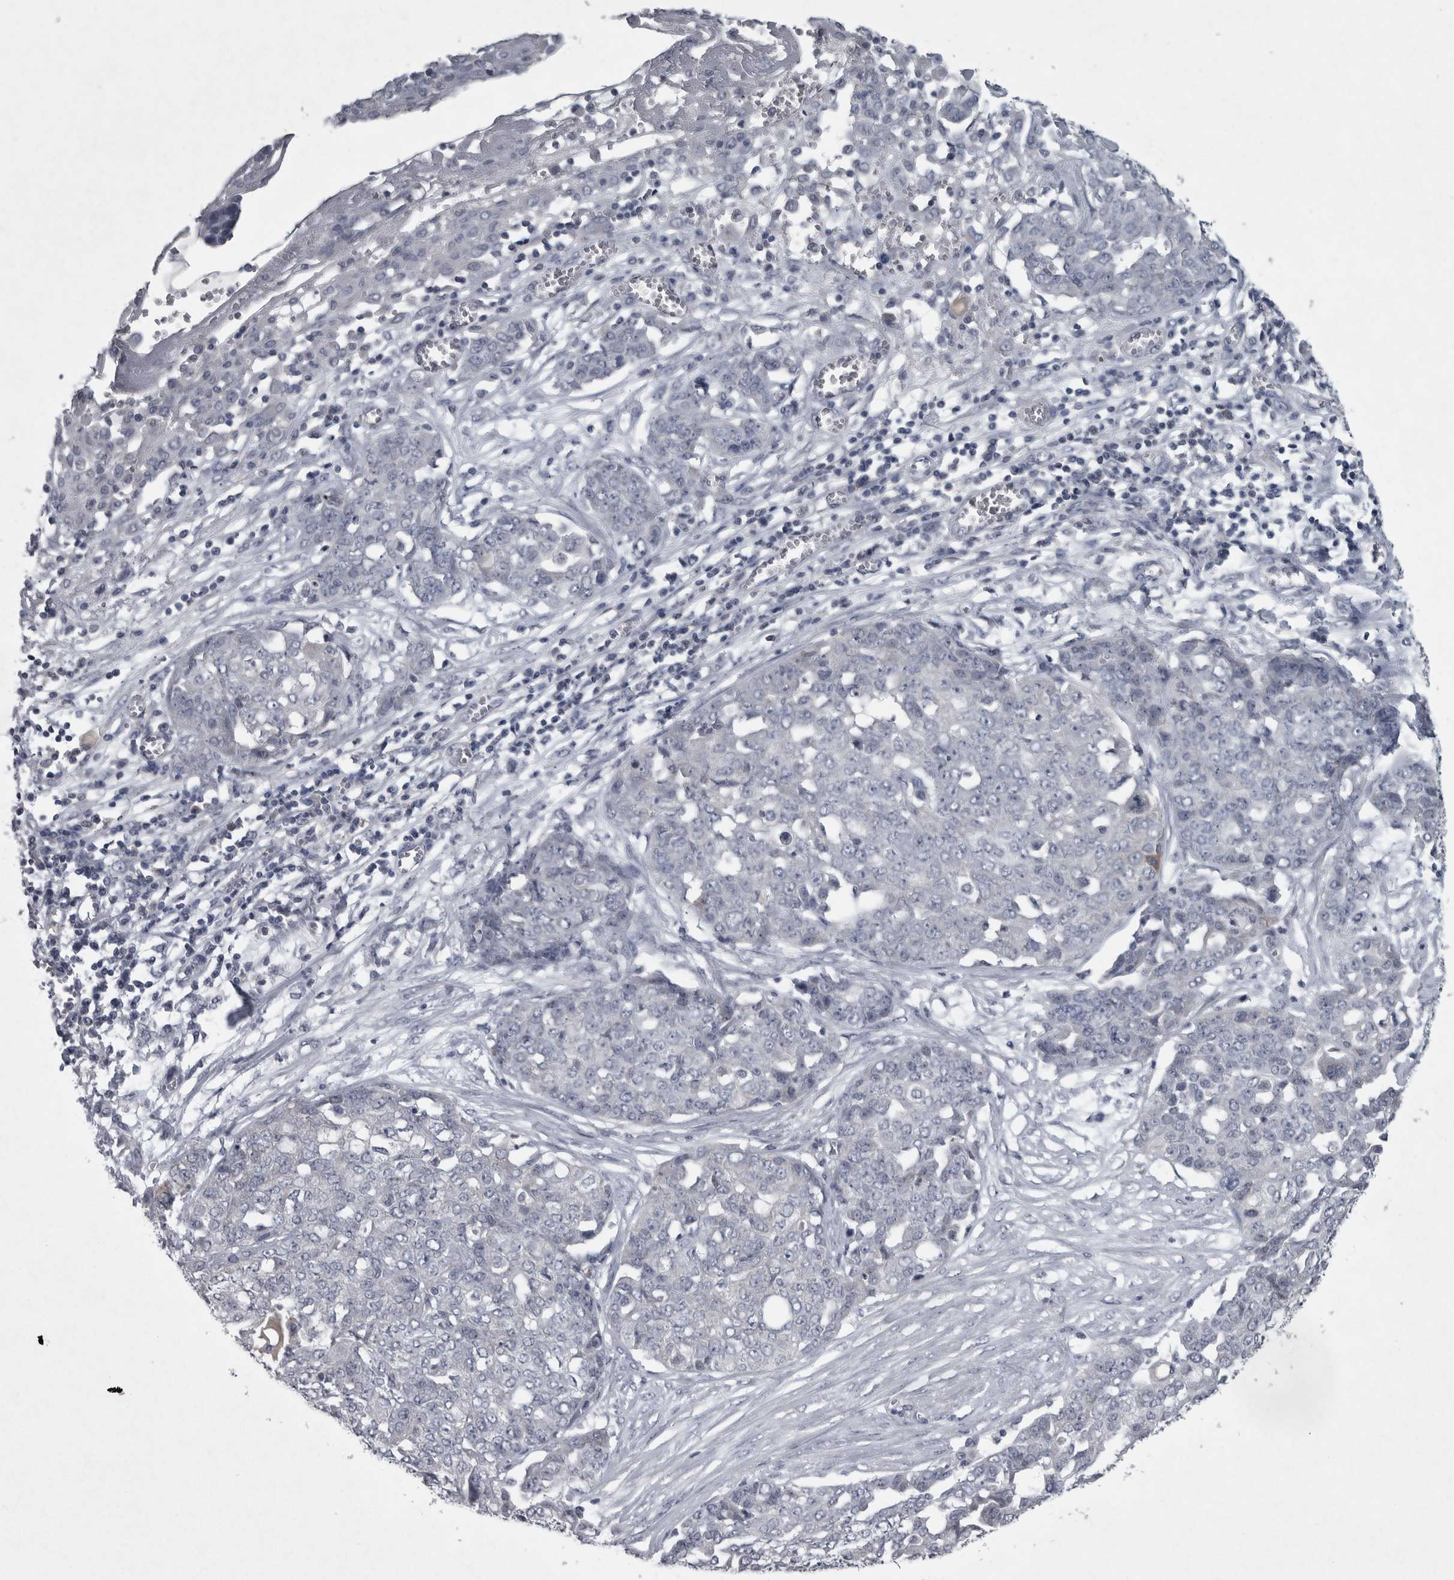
{"staining": {"intensity": "negative", "quantity": "none", "location": "none"}, "tissue": "ovarian cancer", "cell_type": "Tumor cells", "image_type": "cancer", "snomed": [{"axis": "morphology", "description": "Cystadenocarcinoma, serous, NOS"}, {"axis": "topography", "description": "Soft tissue"}, {"axis": "topography", "description": "Ovary"}], "caption": "IHC photomicrograph of neoplastic tissue: ovarian cancer stained with DAB (3,3'-diaminobenzidine) exhibits no significant protein expression in tumor cells.", "gene": "WNT7A", "patient": {"sex": "female", "age": 57}}